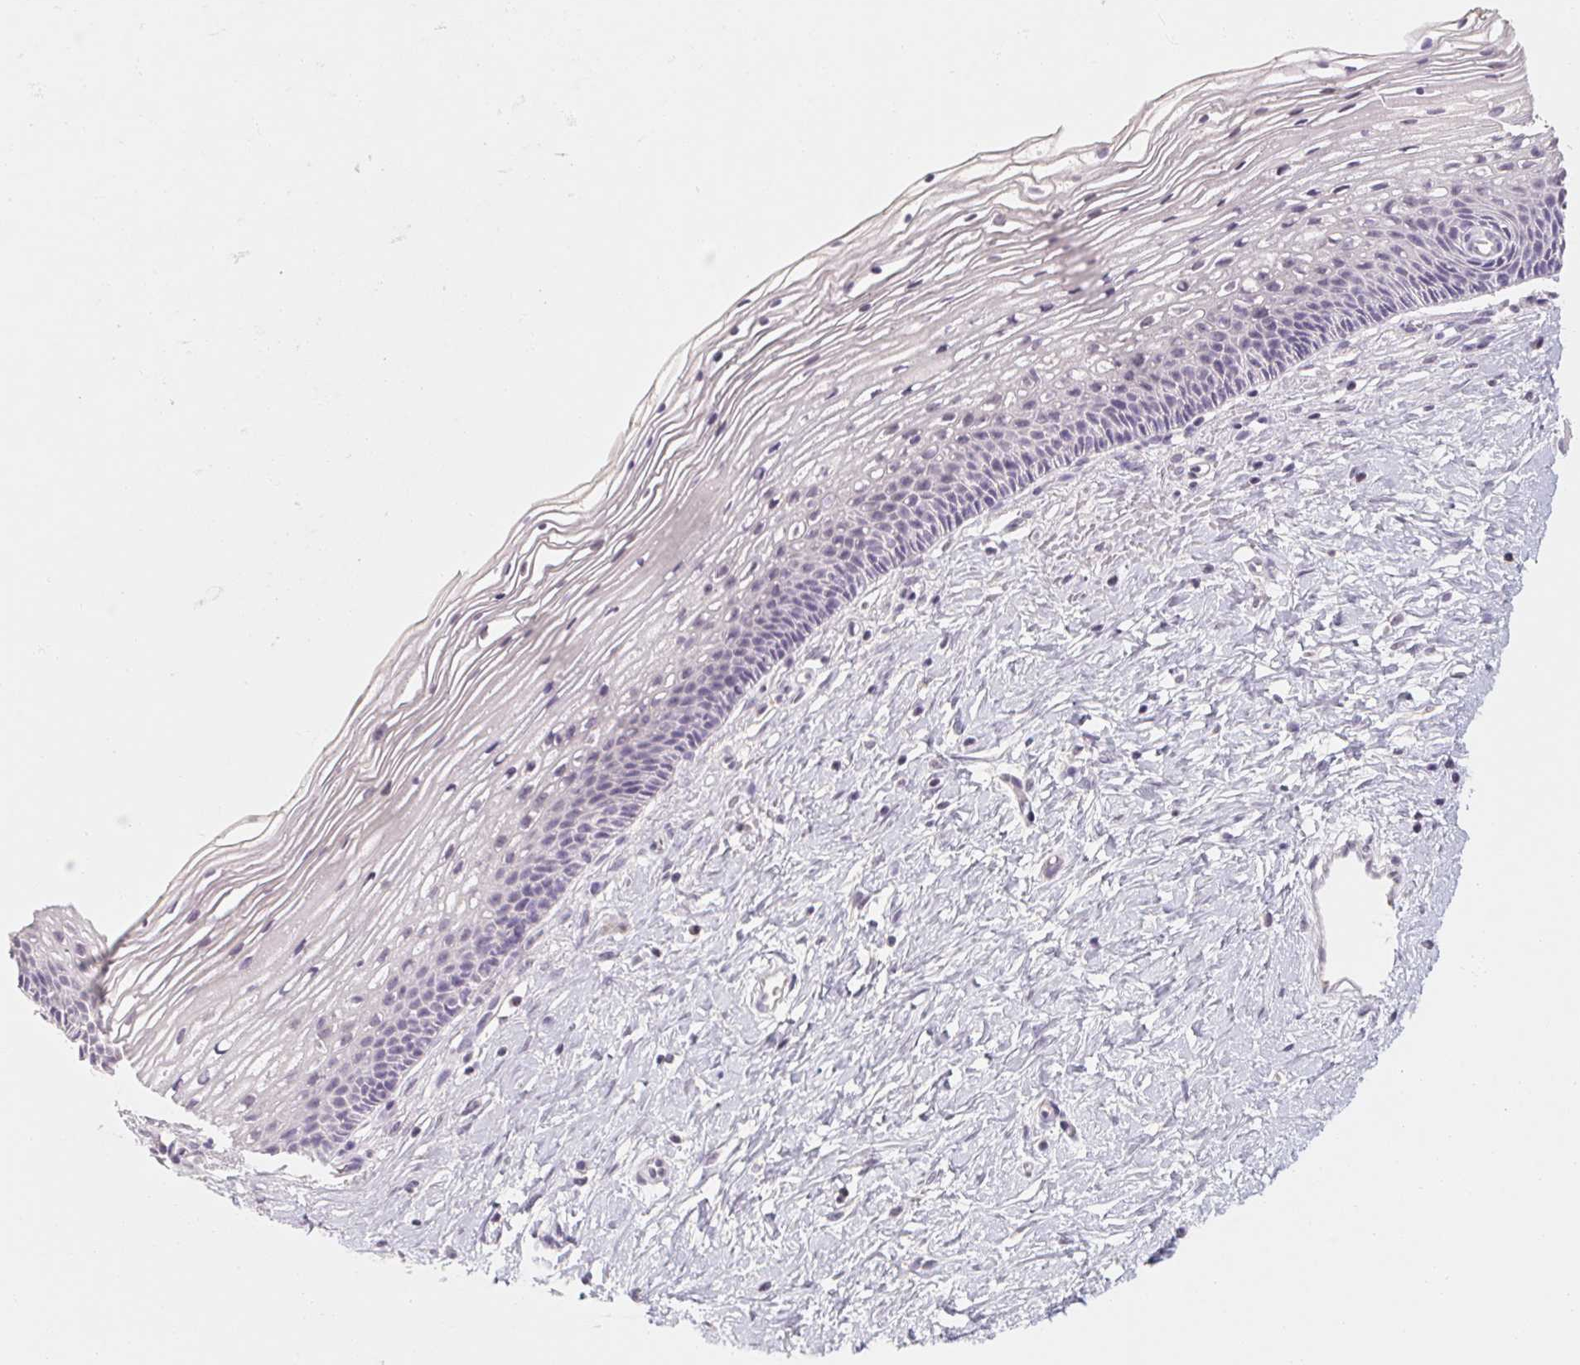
{"staining": {"intensity": "negative", "quantity": "none", "location": "none"}, "tissue": "cervix", "cell_type": "Glandular cells", "image_type": "normal", "snomed": [{"axis": "morphology", "description": "Normal tissue, NOS"}, {"axis": "topography", "description": "Cervix"}], "caption": "Cervix stained for a protein using immunohistochemistry (IHC) exhibits no staining glandular cells.", "gene": "CAPZA3", "patient": {"sex": "female", "age": 34}}